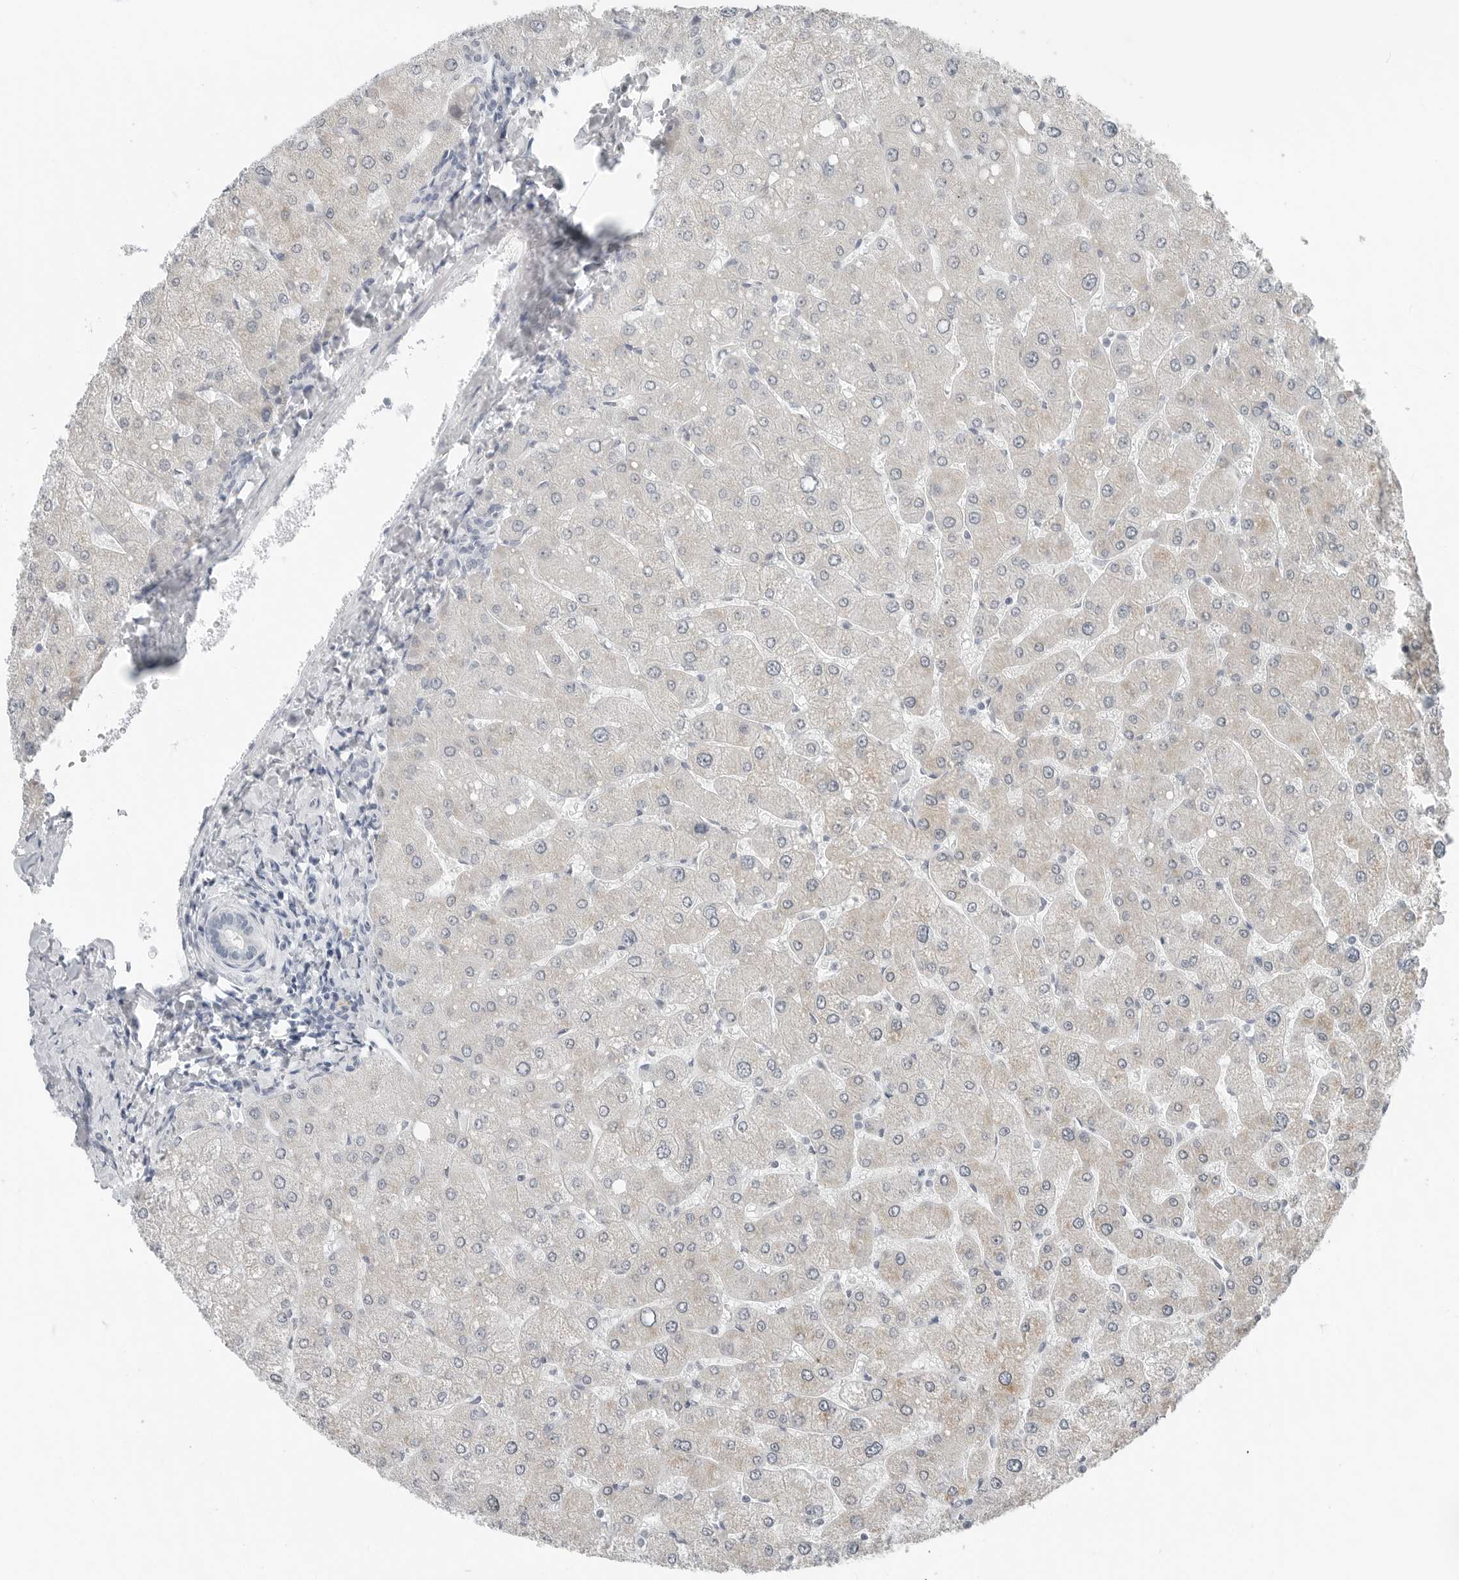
{"staining": {"intensity": "negative", "quantity": "none", "location": "none"}, "tissue": "liver", "cell_type": "Cholangiocytes", "image_type": "normal", "snomed": [{"axis": "morphology", "description": "Normal tissue, NOS"}, {"axis": "topography", "description": "Liver"}], "caption": "A histopathology image of liver stained for a protein displays no brown staining in cholangiocytes.", "gene": "XIRP1", "patient": {"sex": "male", "age": 55}}